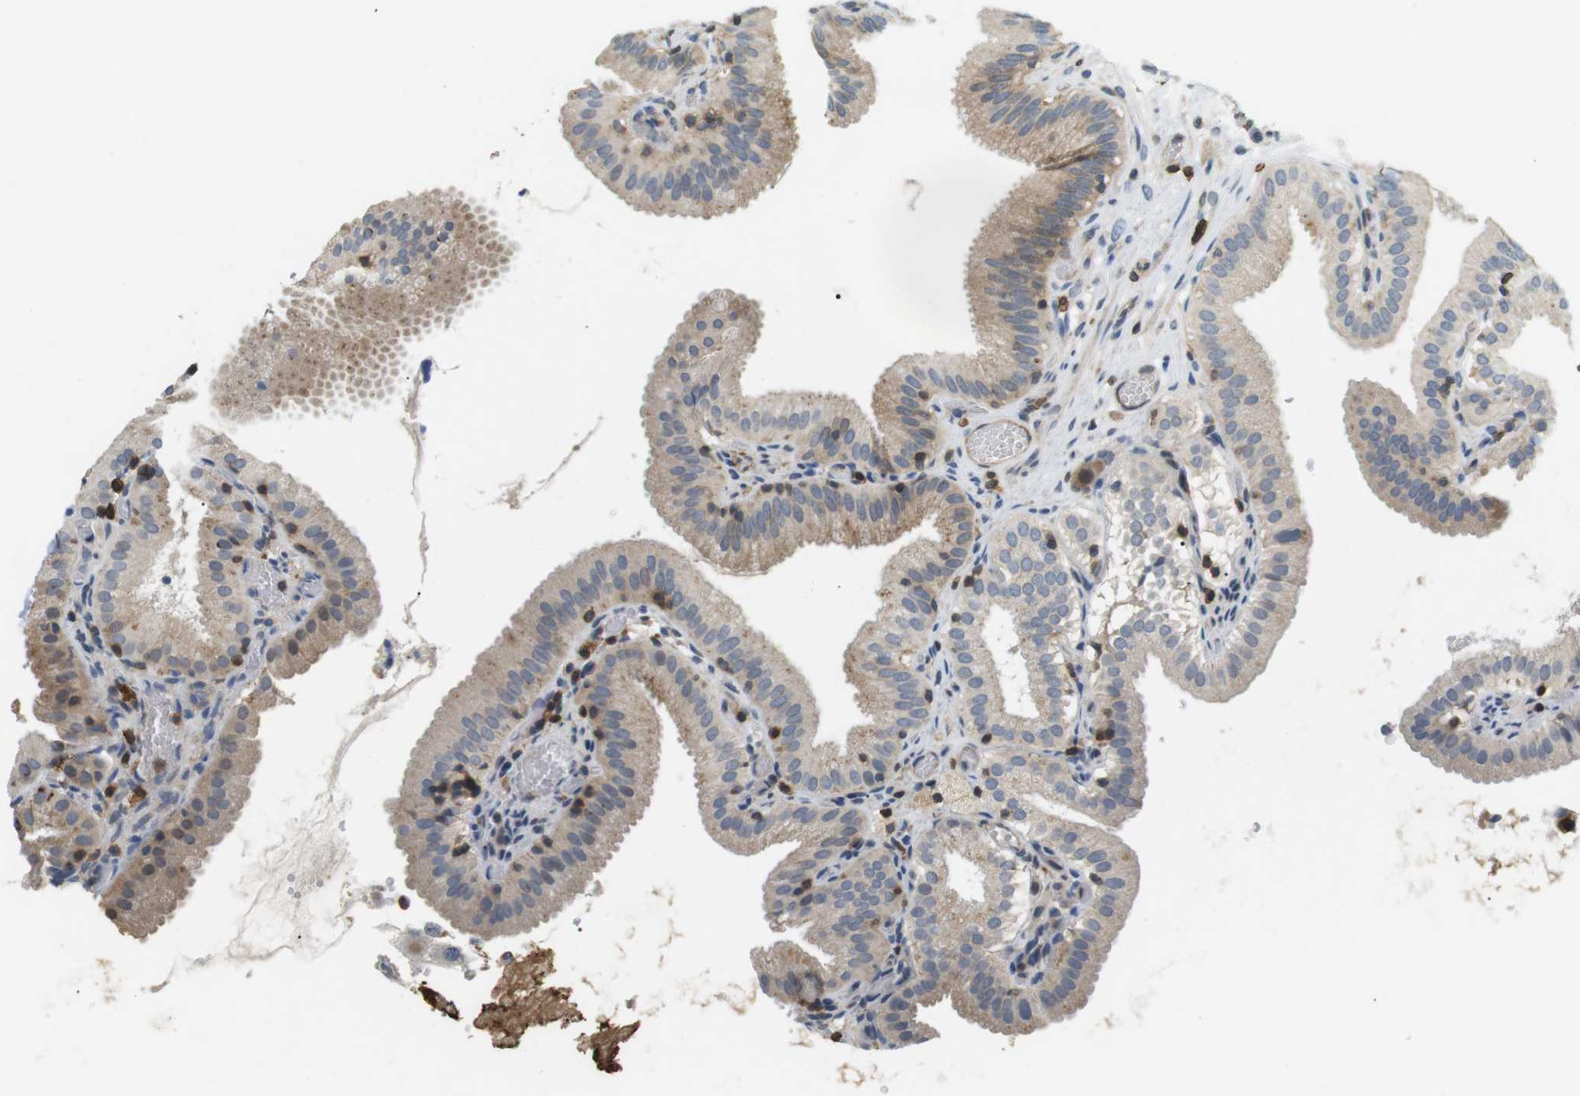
{"staining": {"intensity": "weak", "quantity": ">75%", "location": "cytoplasmic/membranous"}, "tissue": "gallbladder", "cell_type": "Glandular cells", "image_type": "normal", "snomed": [{"axis": "morphology", "description": "Normal tissue, NOS"}, {"axis": "topography", "description": "Gallbladder"}], "caption": "Immunohistochemistry (IHC) (DAB) staining of unremarkable human gallbladder reveals weak cytoplasmic/membranous protein expression in approximately >75% of glandular cells. (Stains: DAB (3,3'-diaminobenzidine) in brown, nuclei in blue, Microscopy: brightfield microscopy at high magnification).", "gene": "P2RY1", "patient": {"sex": "male", "age": 54}}